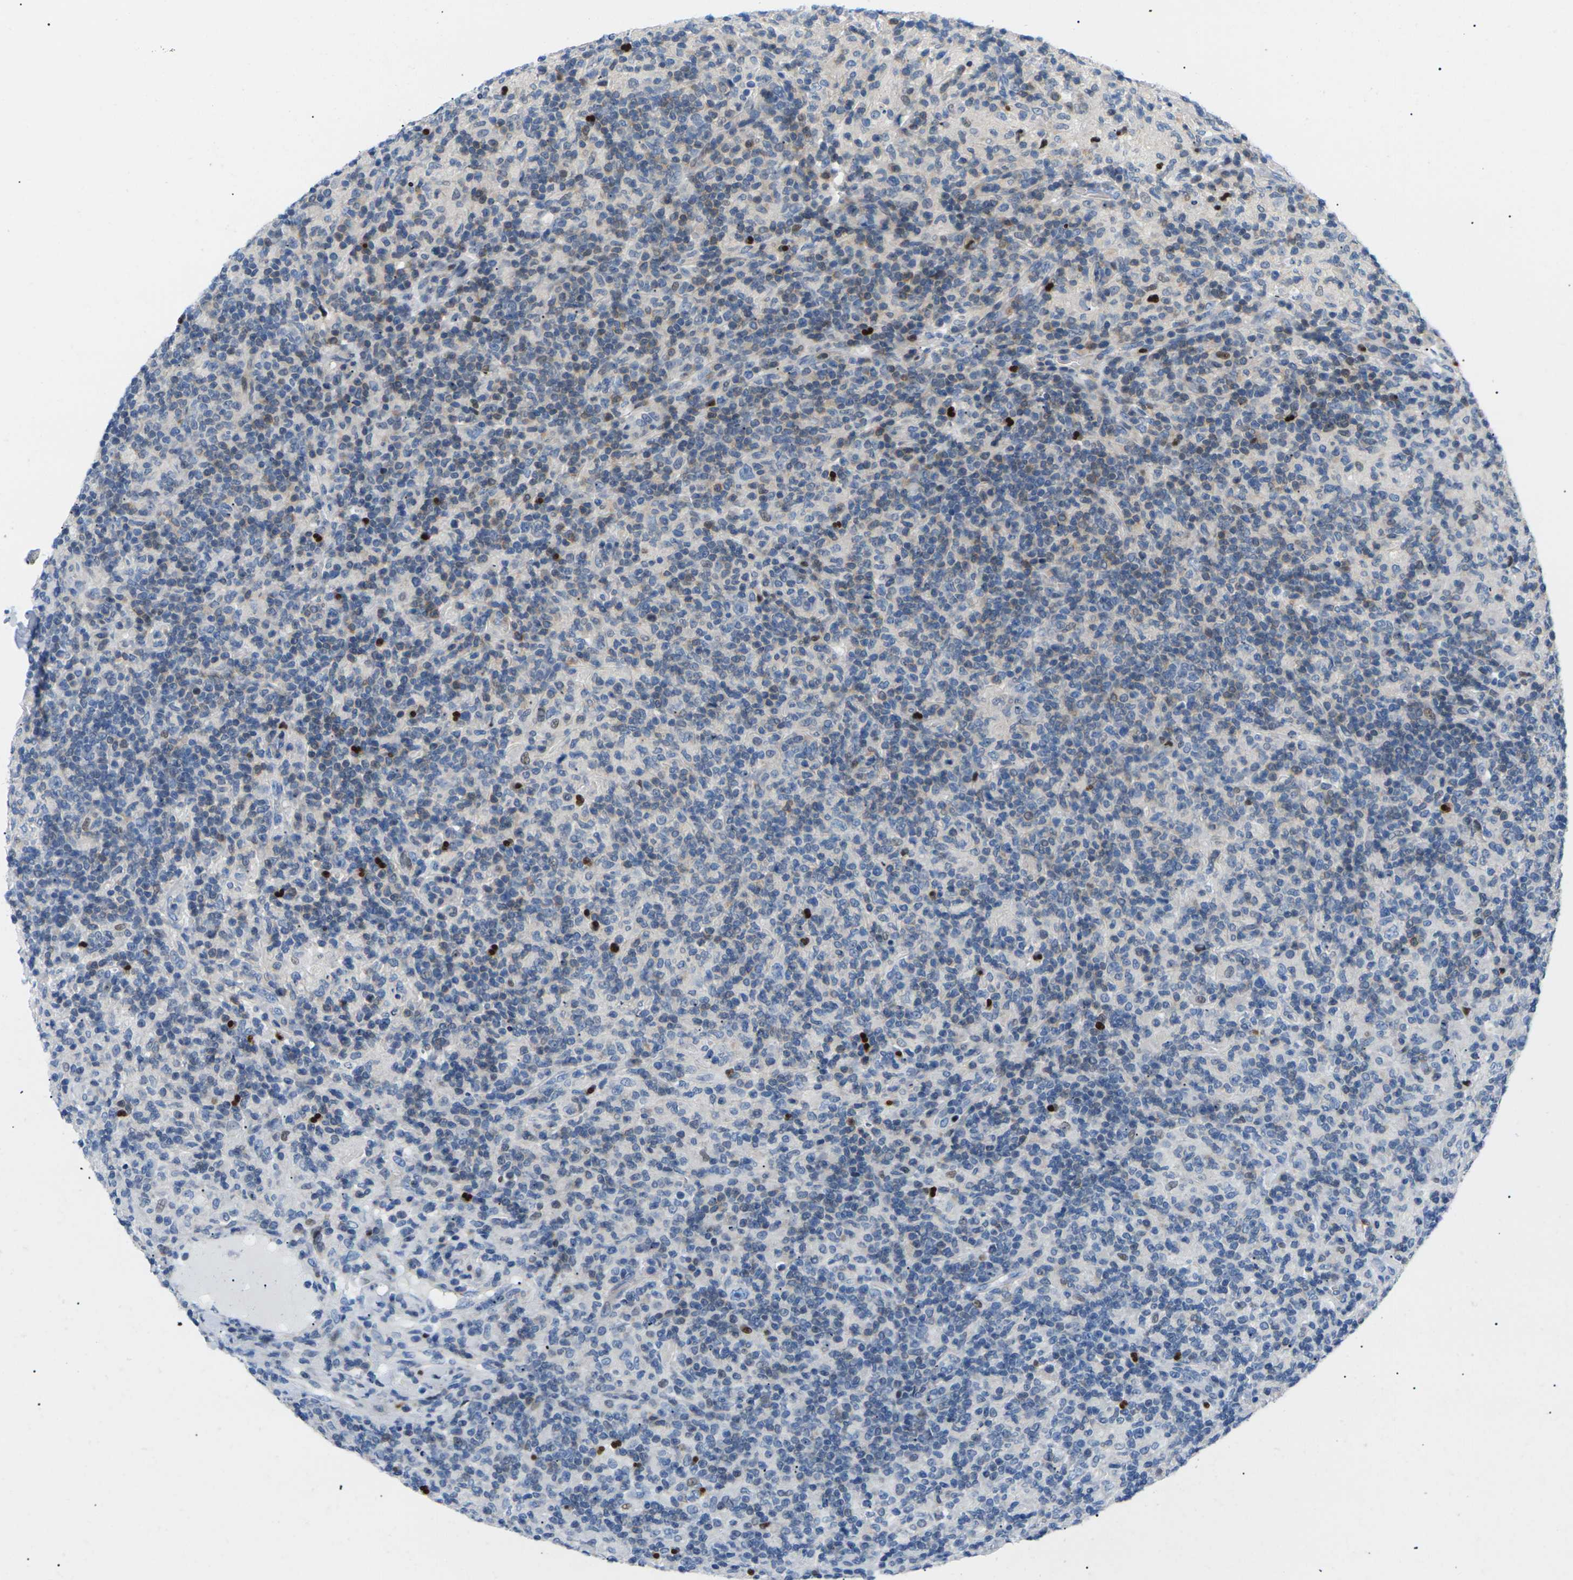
{"staining": {"intensity": "negative", "quantity": "none", "location": "none"}, "tissue": "lymphoma", "cell_type": "Tumor cells", "image_type": "cancer", "snomed": [{"axis": "morphology", "description": "Hodgkin's disease, NOS"}, {"axis": "topography", "description": "Lymph node"}], "caption": "DAB (3,3'-diaminobenzidine) immunohistochemical staining of Hodgkin's disease demonstrates no significant positivity in tumor cells.", "gene": "RPS6KA3", "patient": {"sex": "male", "age": 70}}